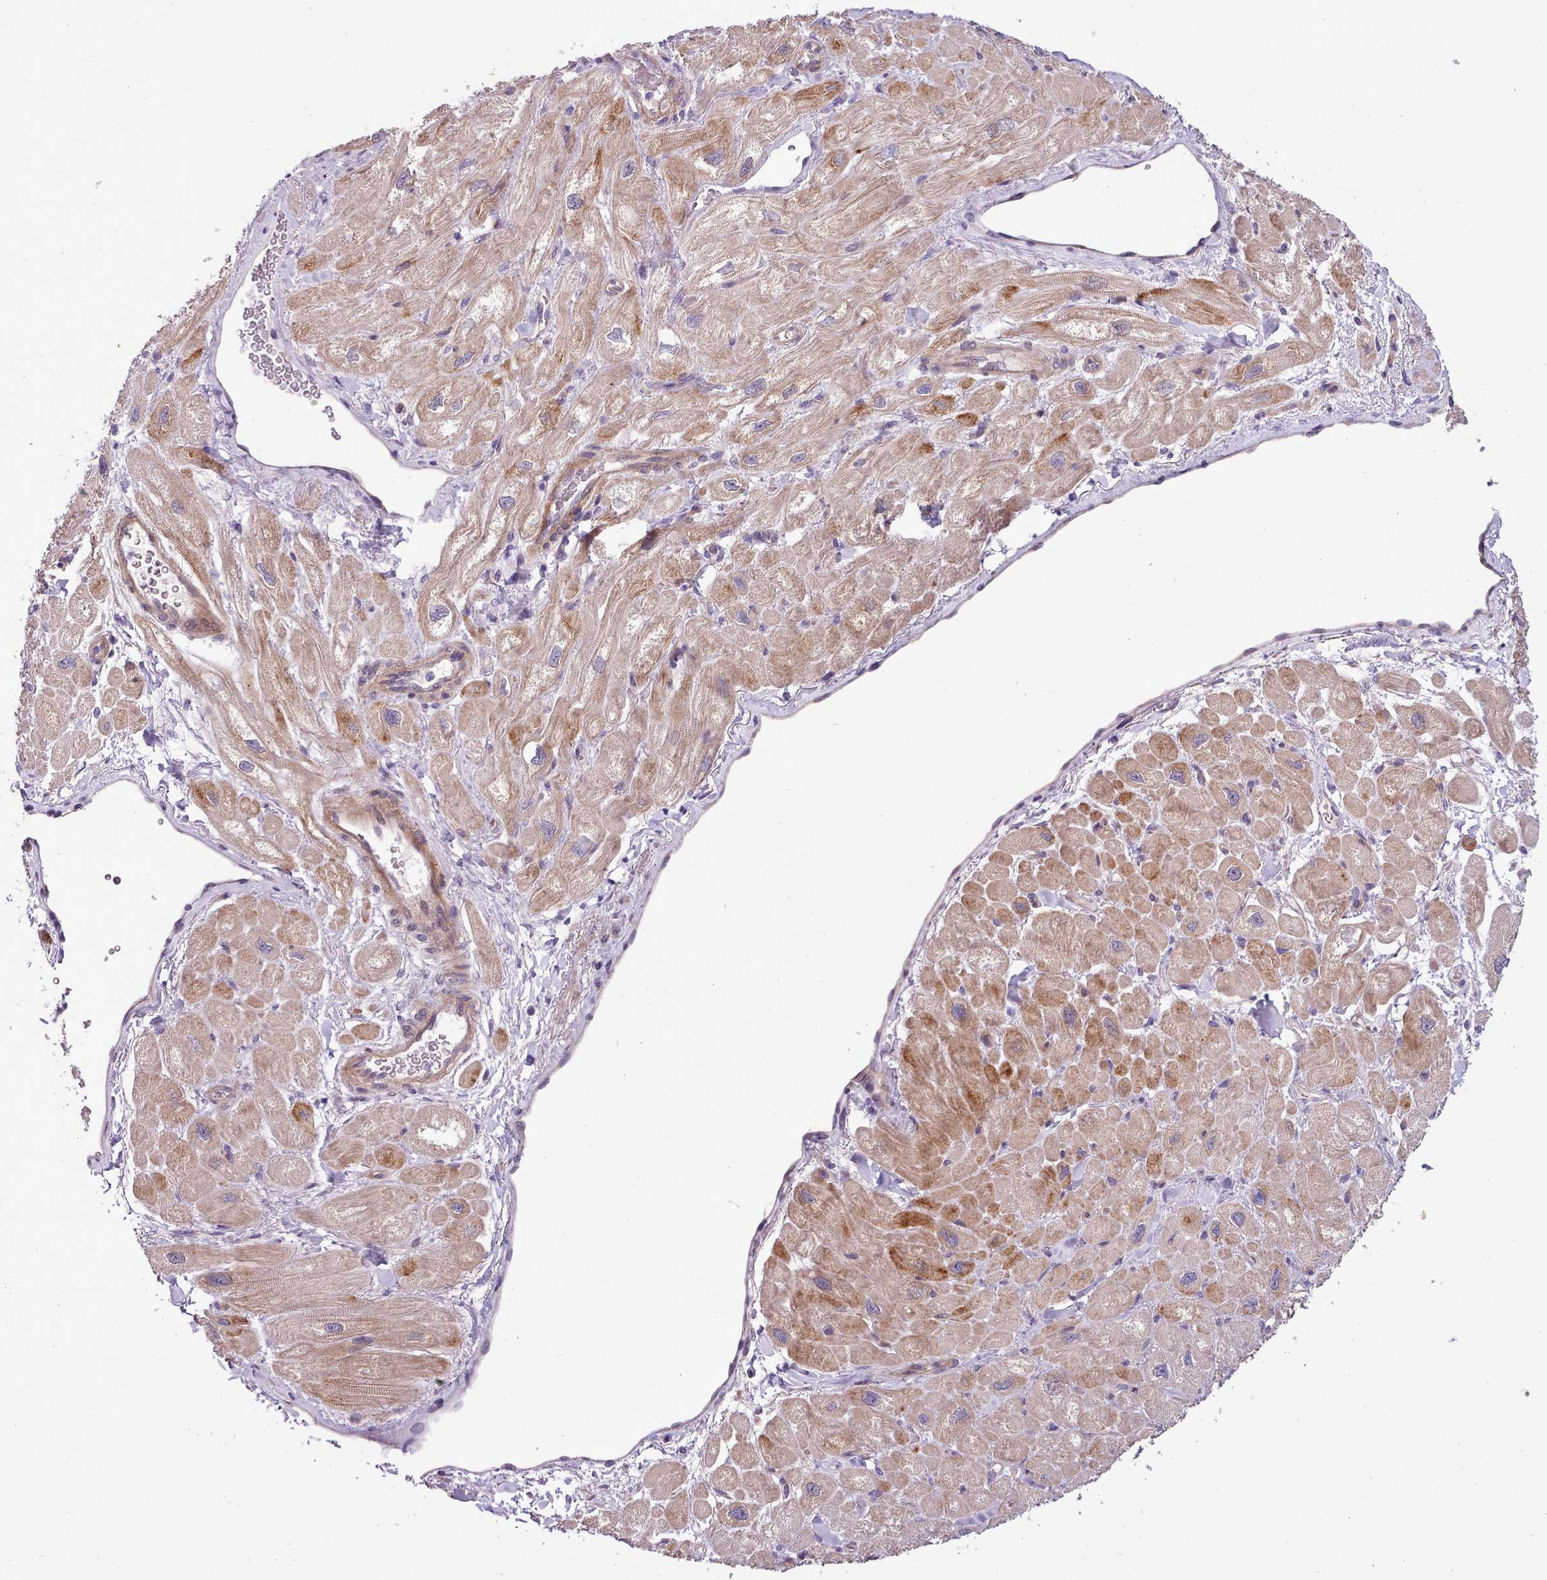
{"staining": {"intensity": "moderate", "quantity": "25%-75%", "location": "cytoplasmic/membranous"}, "tissue": "heart muscle", "cell_type": "Cardiomyocytes", "image_type": "normal", "snomed": [{"axis": "morphology", "description": "Normal tissue, NOS"}, {"axis": "topography", "description": "Heart"}], "caption": "The photomicrograph displays immunohistochemical staining of normal heart muscle. There is moderate cytoplasmic/membranous staining is seen in about 25%-75% of cardiomyocytes.", "gene": "SETX", "patient": {"sex": "male", "age": 65}}